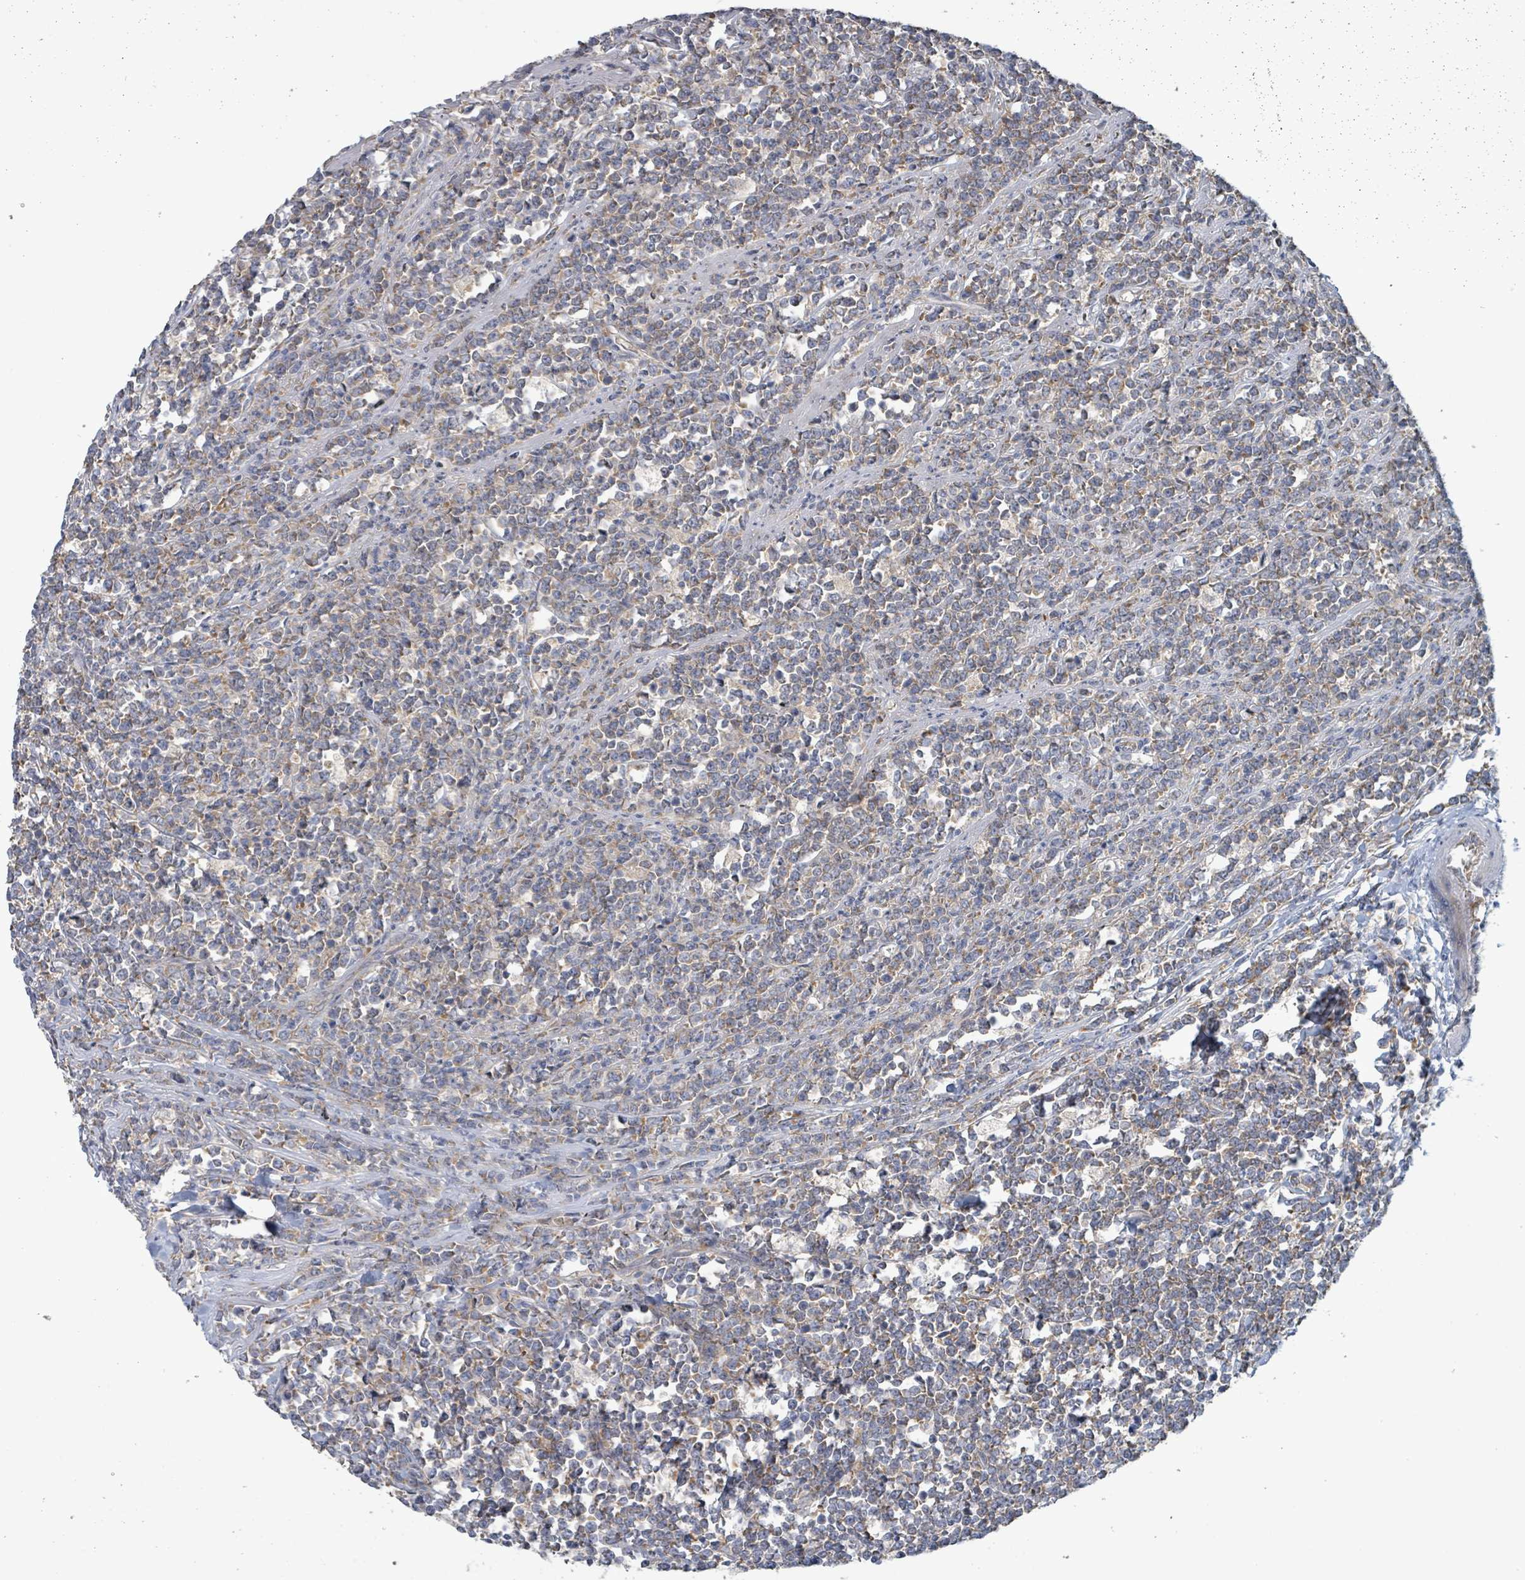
{"staining": {"intensity": "weak", "quantity": ">75%", "location": "cytoplasmic/membranous"}, "tissue": "lymphoma", "cell_type": "Tumor cells", "image_type": "cancer", "snomed": [{"axis": "morphology", "description": "Malignant lymphoma, non-Hodgkin's type, High grade"}, {"axis": "topography", "description": "Small intestine"}, {"axis": "topography", "description": "Colon"}], "caption": "Immunohistochemical staining of malignant lymphoma, non-Hodgkin's type (high-grade) shows low levels of weak cytoplasmic/membranous protein staining in approximately >75% of tumor cells. (DAB IHC, brown staining for protein, blue staining for nuclei).", "gene": "RPL32", "patient": {"sex": "male", "age": 8}}